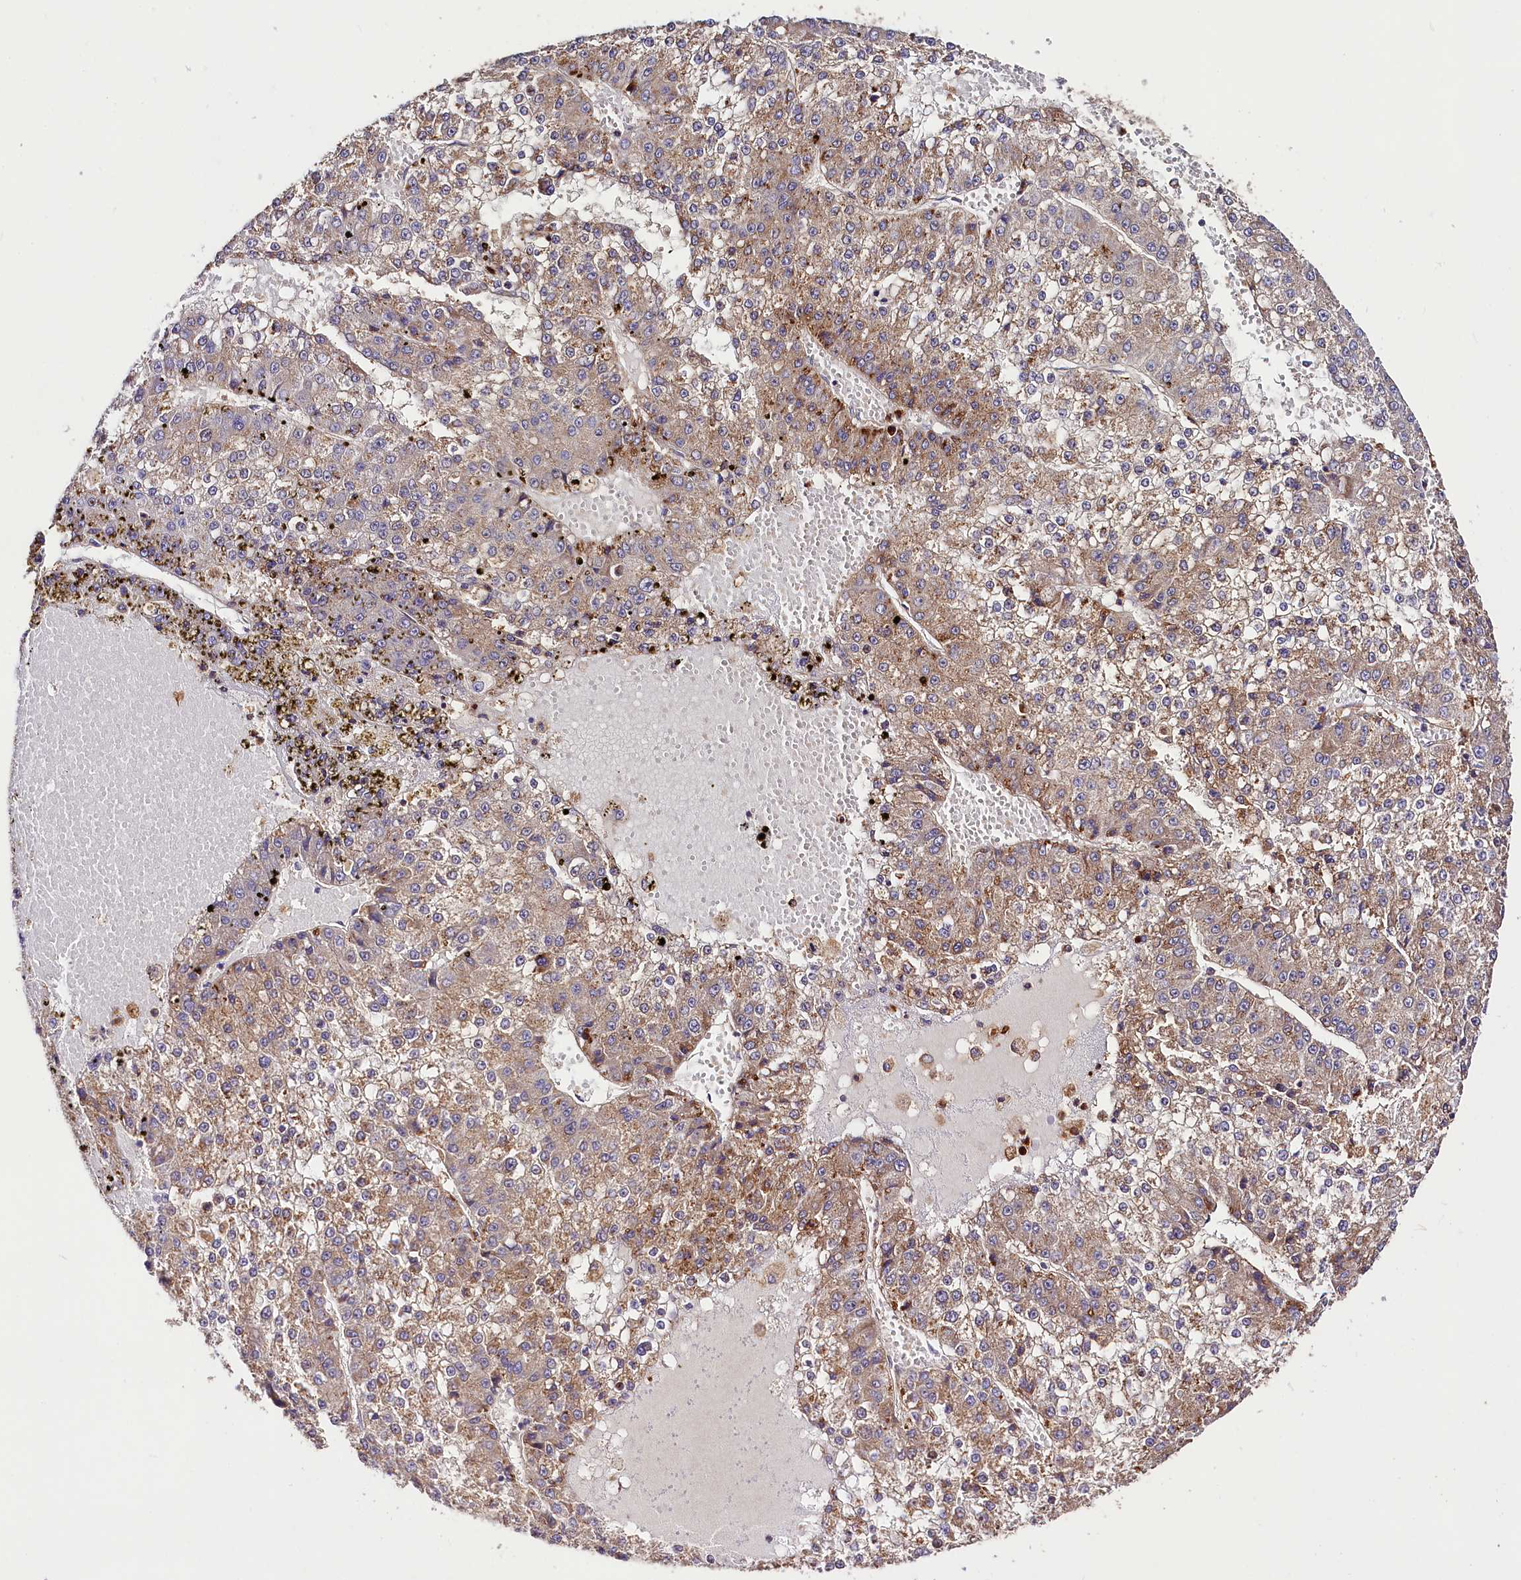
{"staining": {"intensity": "weak", "quantity": "25%-75%", "location": "cytoplasmic/membranous"}, "tissue": "liver cancer", "cell_type": "Tumor cells", "image_type": "cancer", "snomed": [{"axis": "morphology", "description": "Carcinoma, Hepatocellular, NOS"}, {"axis": "topography", "description": "Liver"}], "caption": "This micrograph displays IHC staining of liver cancer, with low weak cytoplasmic/membranous positivity in about 25%-75% of tumor cells.", "gene": "CSAD", "patient": {"sex": "female", "age": 73}}